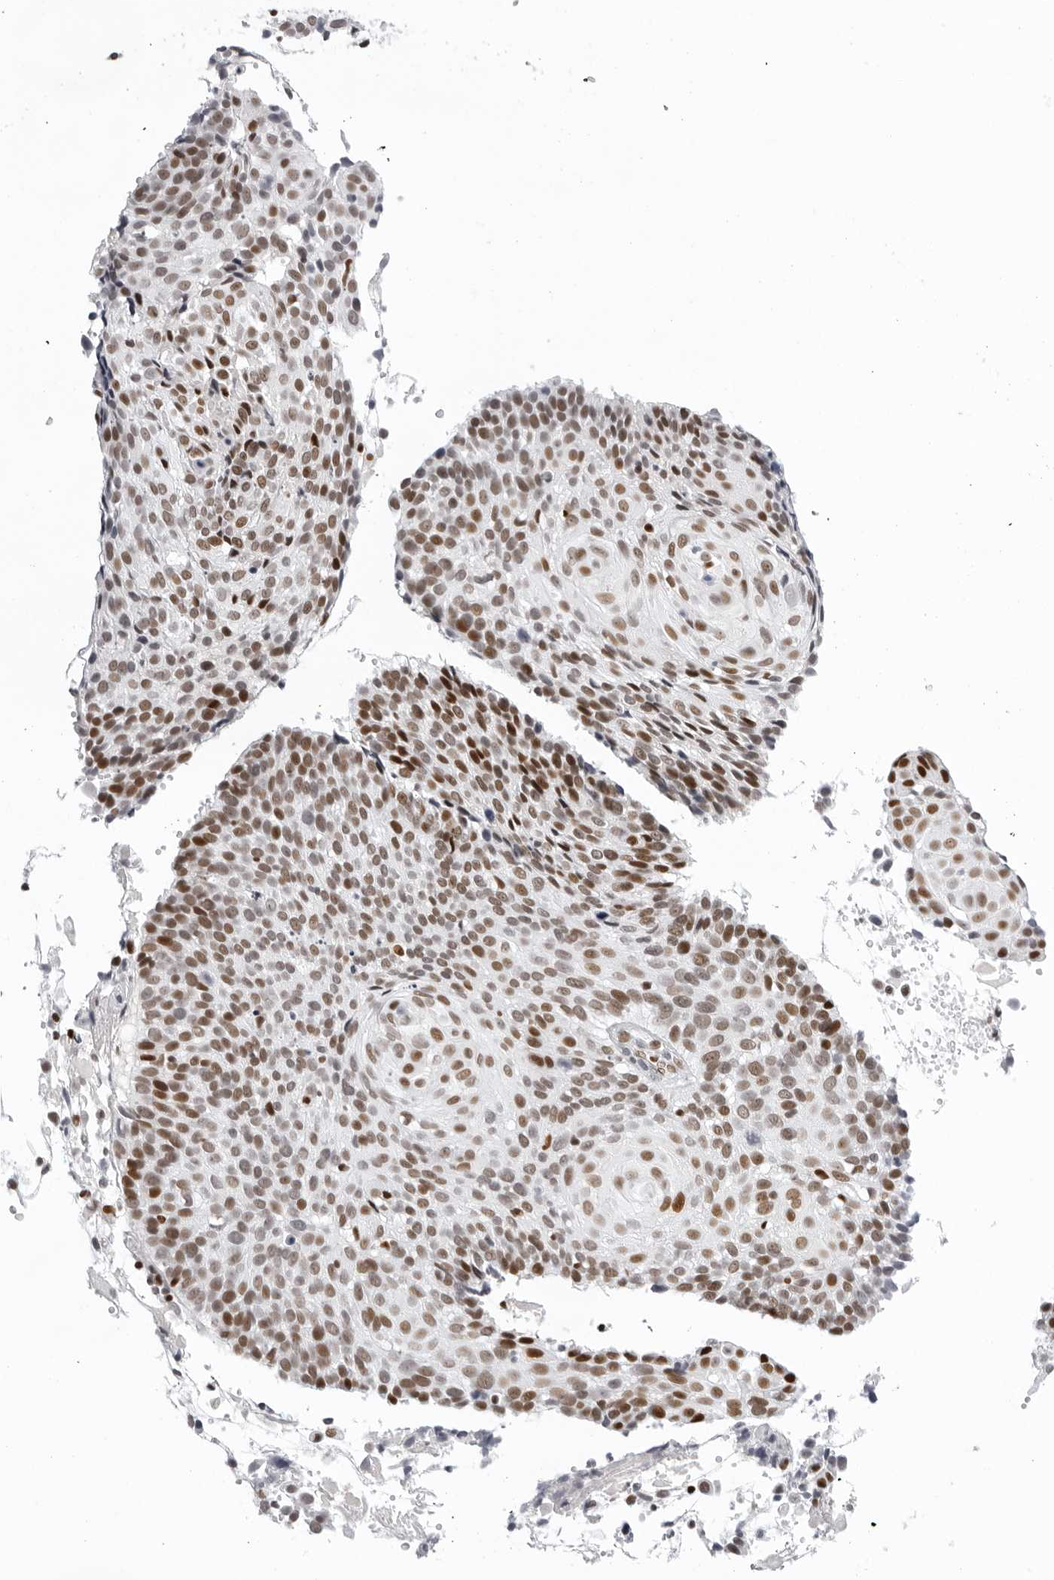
{"staining": {"intensity": "moderate", "quantity": "25%-75%", "location": "nuclear"}, "tissue": "cervical cancer", "cell_type": "Tumor cells", "image_type": "cancer", "snomed": [{"axis": "morphology", "description": "Squamous cell carcinoma, NOS"}, {"axis": "topography", "description": "Cervix"}], "caption": "A high-resolution micrograph shows immunohistochemistry staining of cervical cancer (squamous cell carcinoma), which reveals moderate nuclear expression in approximately 25%-75% of tumor cells.", "gene": "OGG1", "patient": {"sex": "female", "age": 74}}